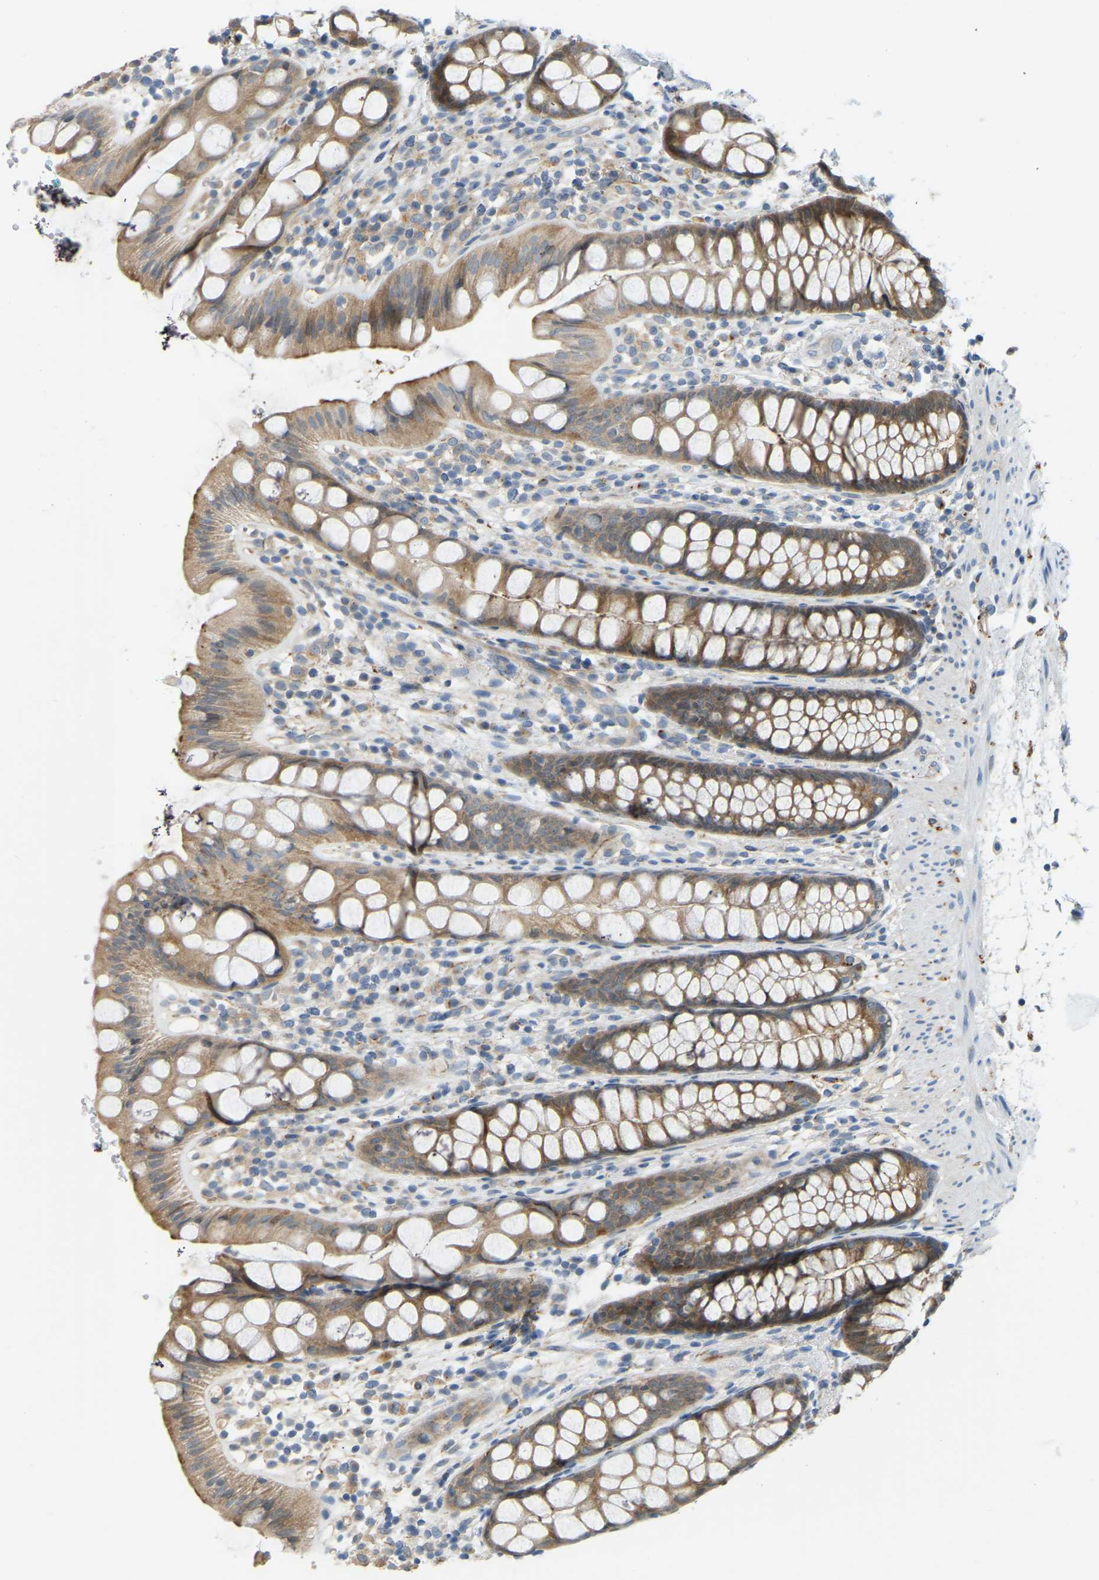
{"staining": {"intensity": "moderate", "quantity": ">75%", "location": "cytoplasmic/membranous"}, "tissue": "rectum", "cell_type": "Glandular cells", "image_type": "normal", "snomed": [{"axis": "morphology", "description": "Normal tissue, NOS"}, {"axis": "topography", "description": "Rectum"}], "caption": "DAB (3,3'-diaminobenzidine) immunohistochemical staining of normal human rectum displays moderate cytoplasmic/membranous protein staining in about >75% of glandular cells.", "gene": "NME8", "patient": {"sex": "female", "age": 65}}